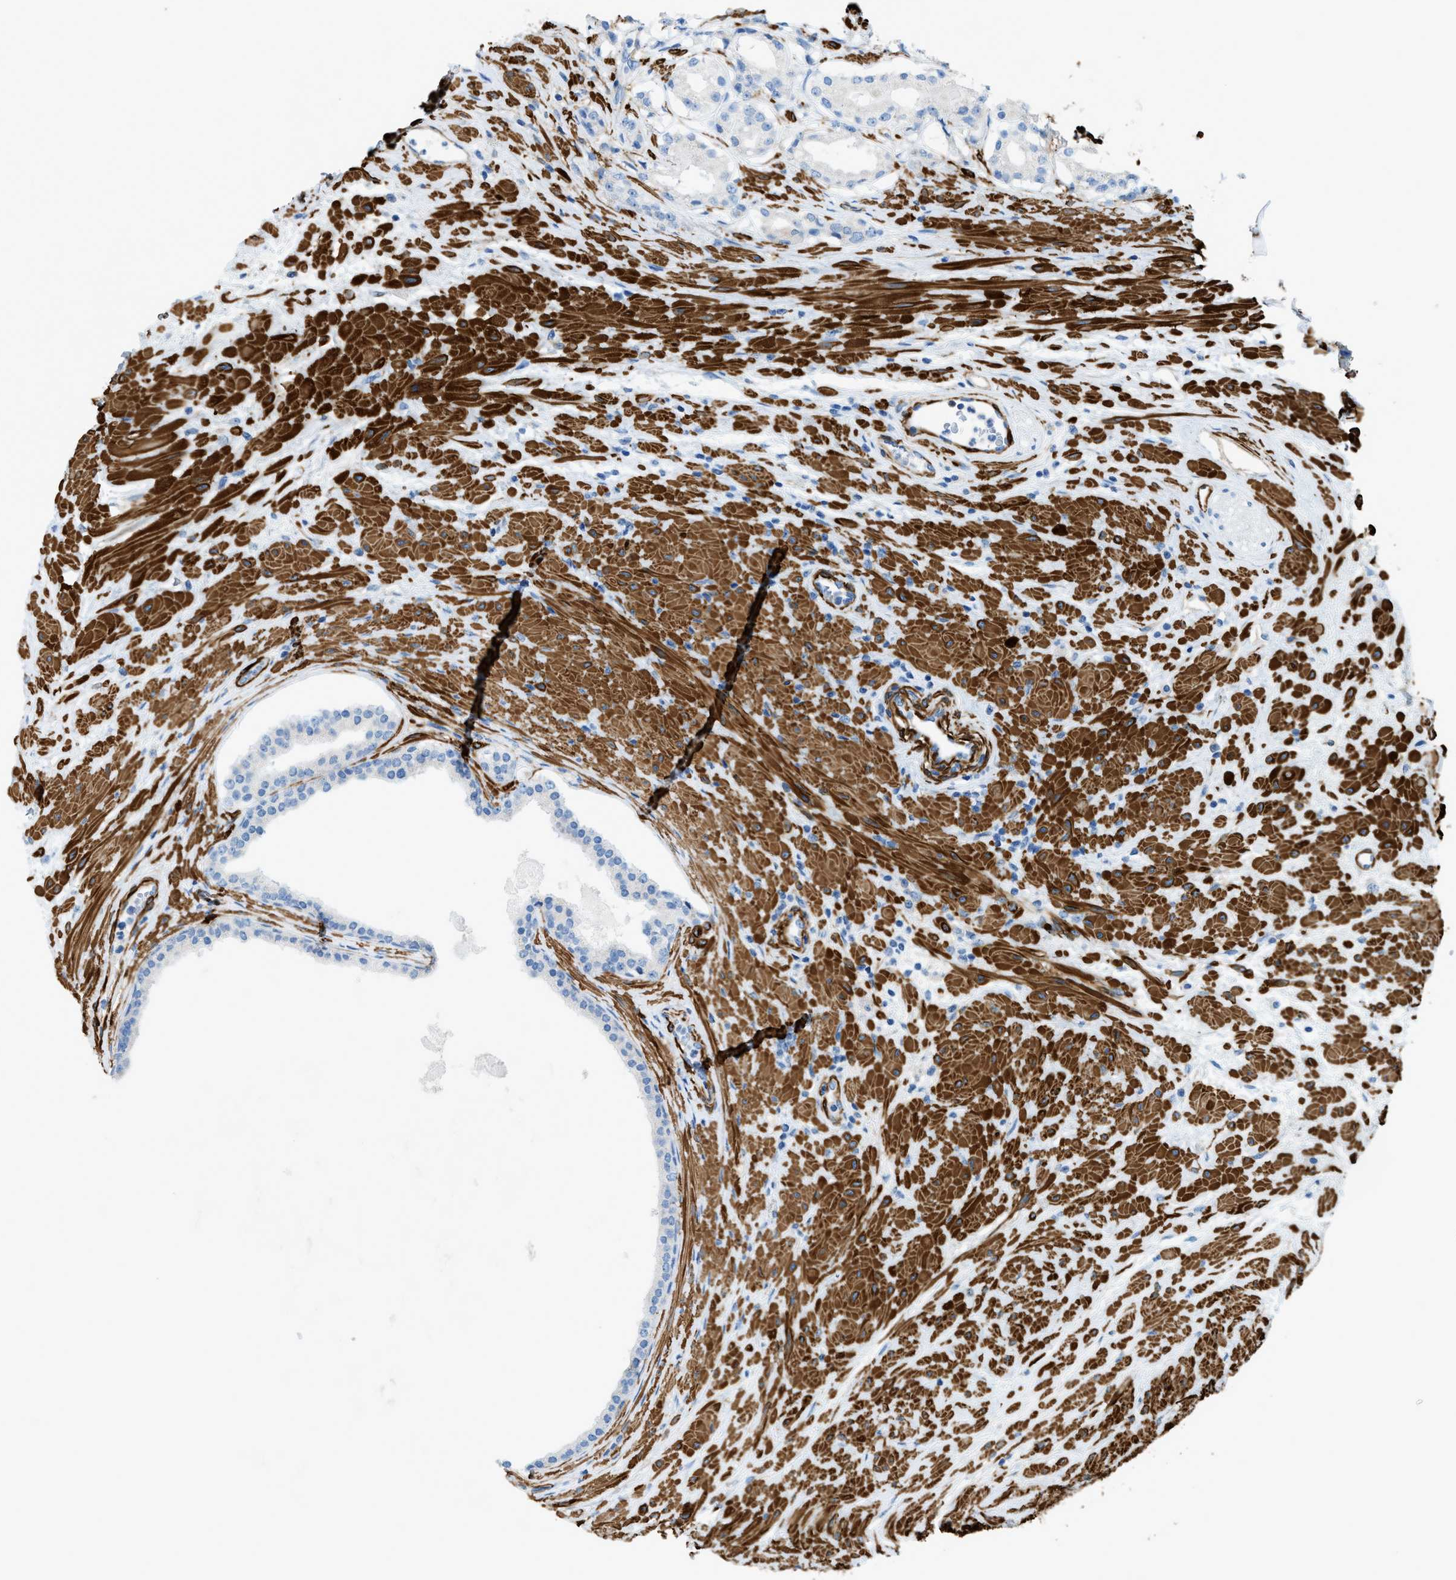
{"staining": {"intensity": "negative", "quantity": "none", "location": "none"}, "tissue": "prostate cancer", "cell_type": "Tumor cells", "image_type": "cancer", "snomed": [{"axis": "morphology", "description": "Adenocarcinoma, Low grade"}, {"axis": "topography", "description": "Prostate"}], "caption": "This image is of prostate cancer (adenocarcinoma (low-grade)) stained with IHC to label a protein in brown with the nuclei are counter-stained blue. There is no positivity in tumor cells. The staining was performed using DAB (3,3'-diaminobenzidine) to visualize the protein expression in brown, while the nuclei were stained in blue with hematoxylin (Magnification: 20x).", "gene": "MYH11", "patient": {"sex": "male", "age": 63}}